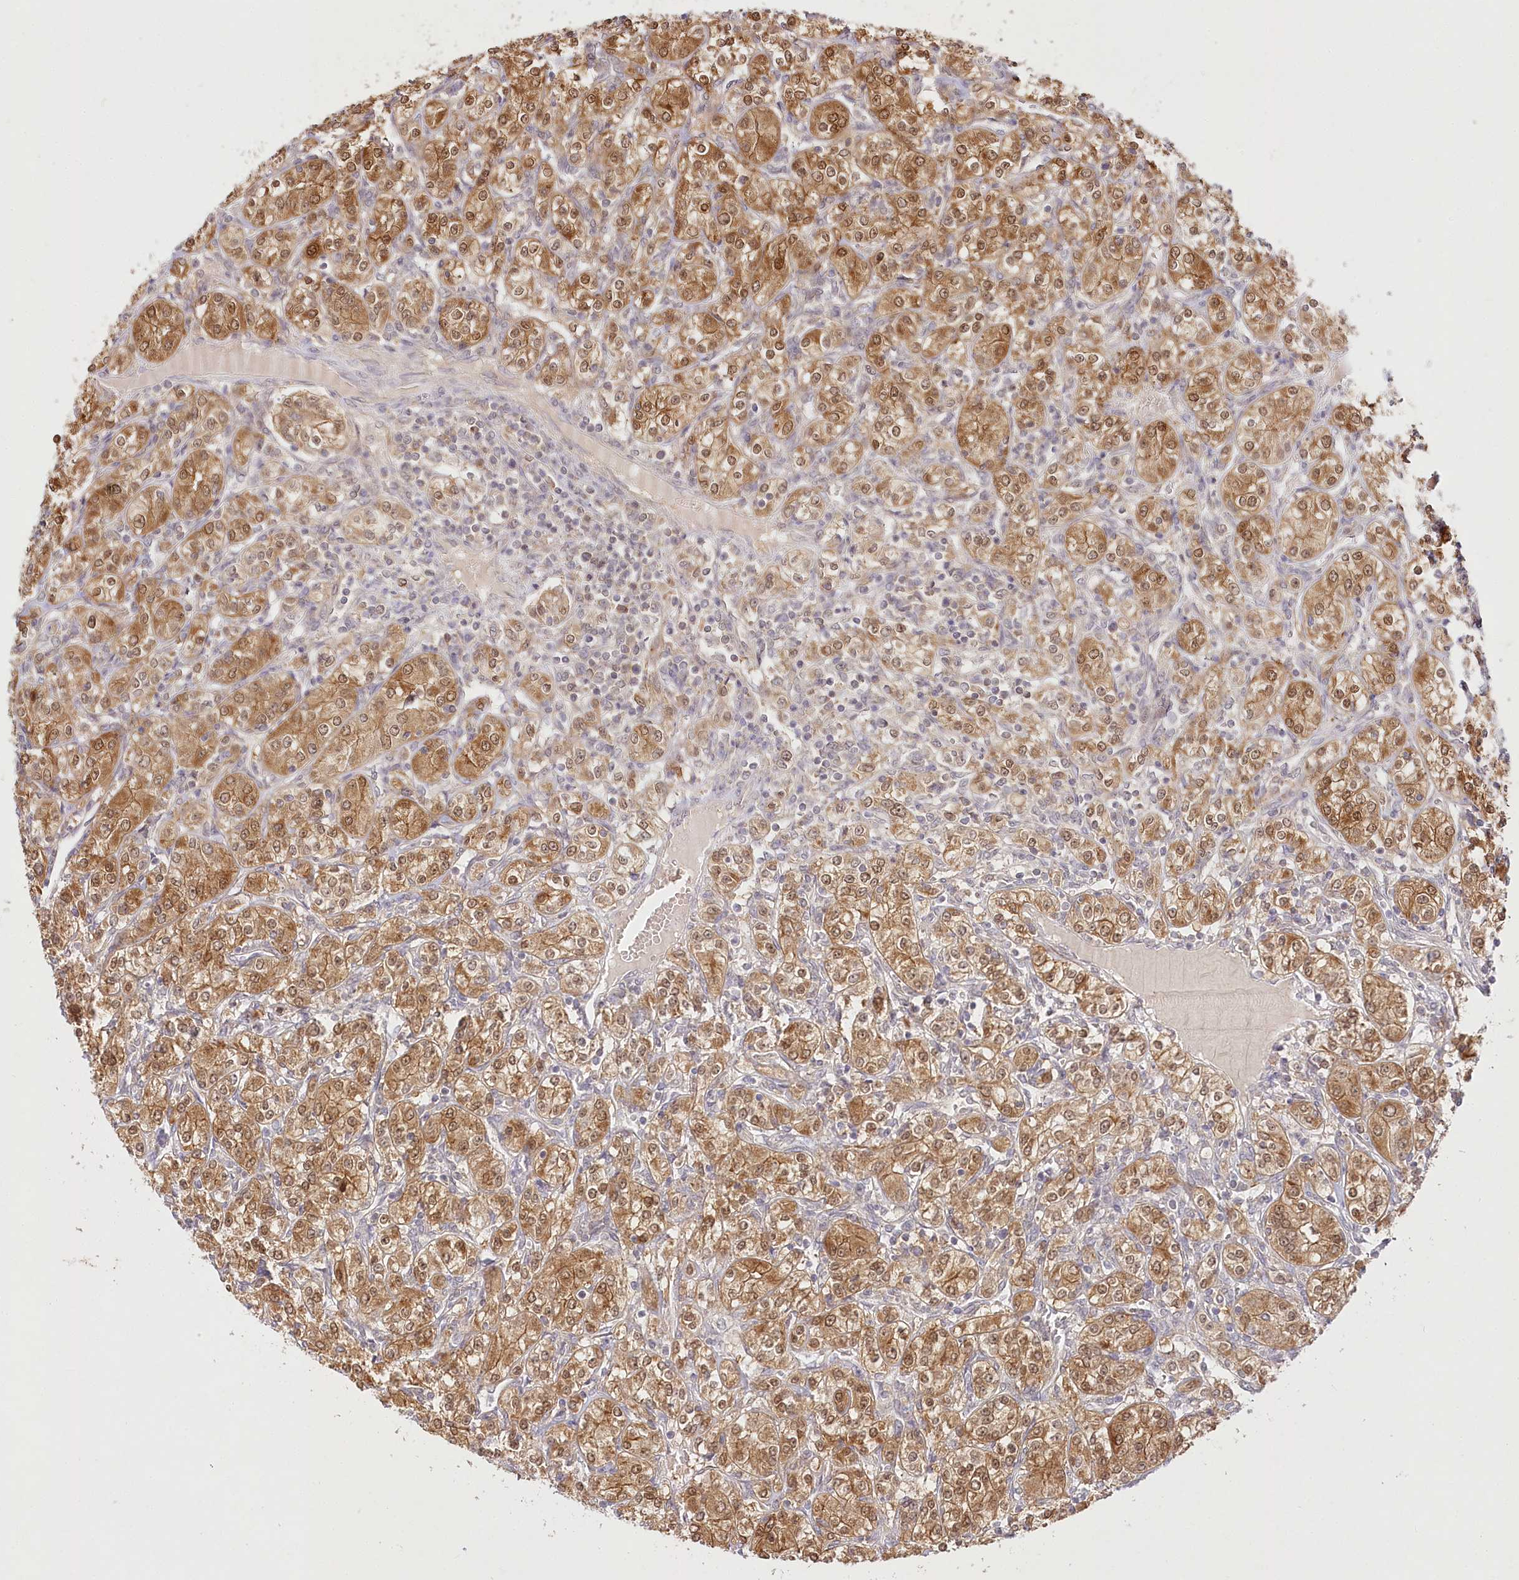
{"staining": {"intensity": "moderate", "quantity": ">75%", "location": "cytoplasmic/membranous"}, "tissue": "renal cancer", "cell_type": "Tumor cells", "image_type": "cancer", "snomed": [{"axis": "morphology", "description": "Adenocarcinoma, NOS"}, {"axis": "topography", "description": "Kidney"}], "caption": "The photomicrograph exhibits staining of renal cancer, revealing moderate cytoplasmic/membranous protein staining (brown color) within tumor cells.", "gene": "INPP4B", "patient": {"sex": "male", "age": 77}}